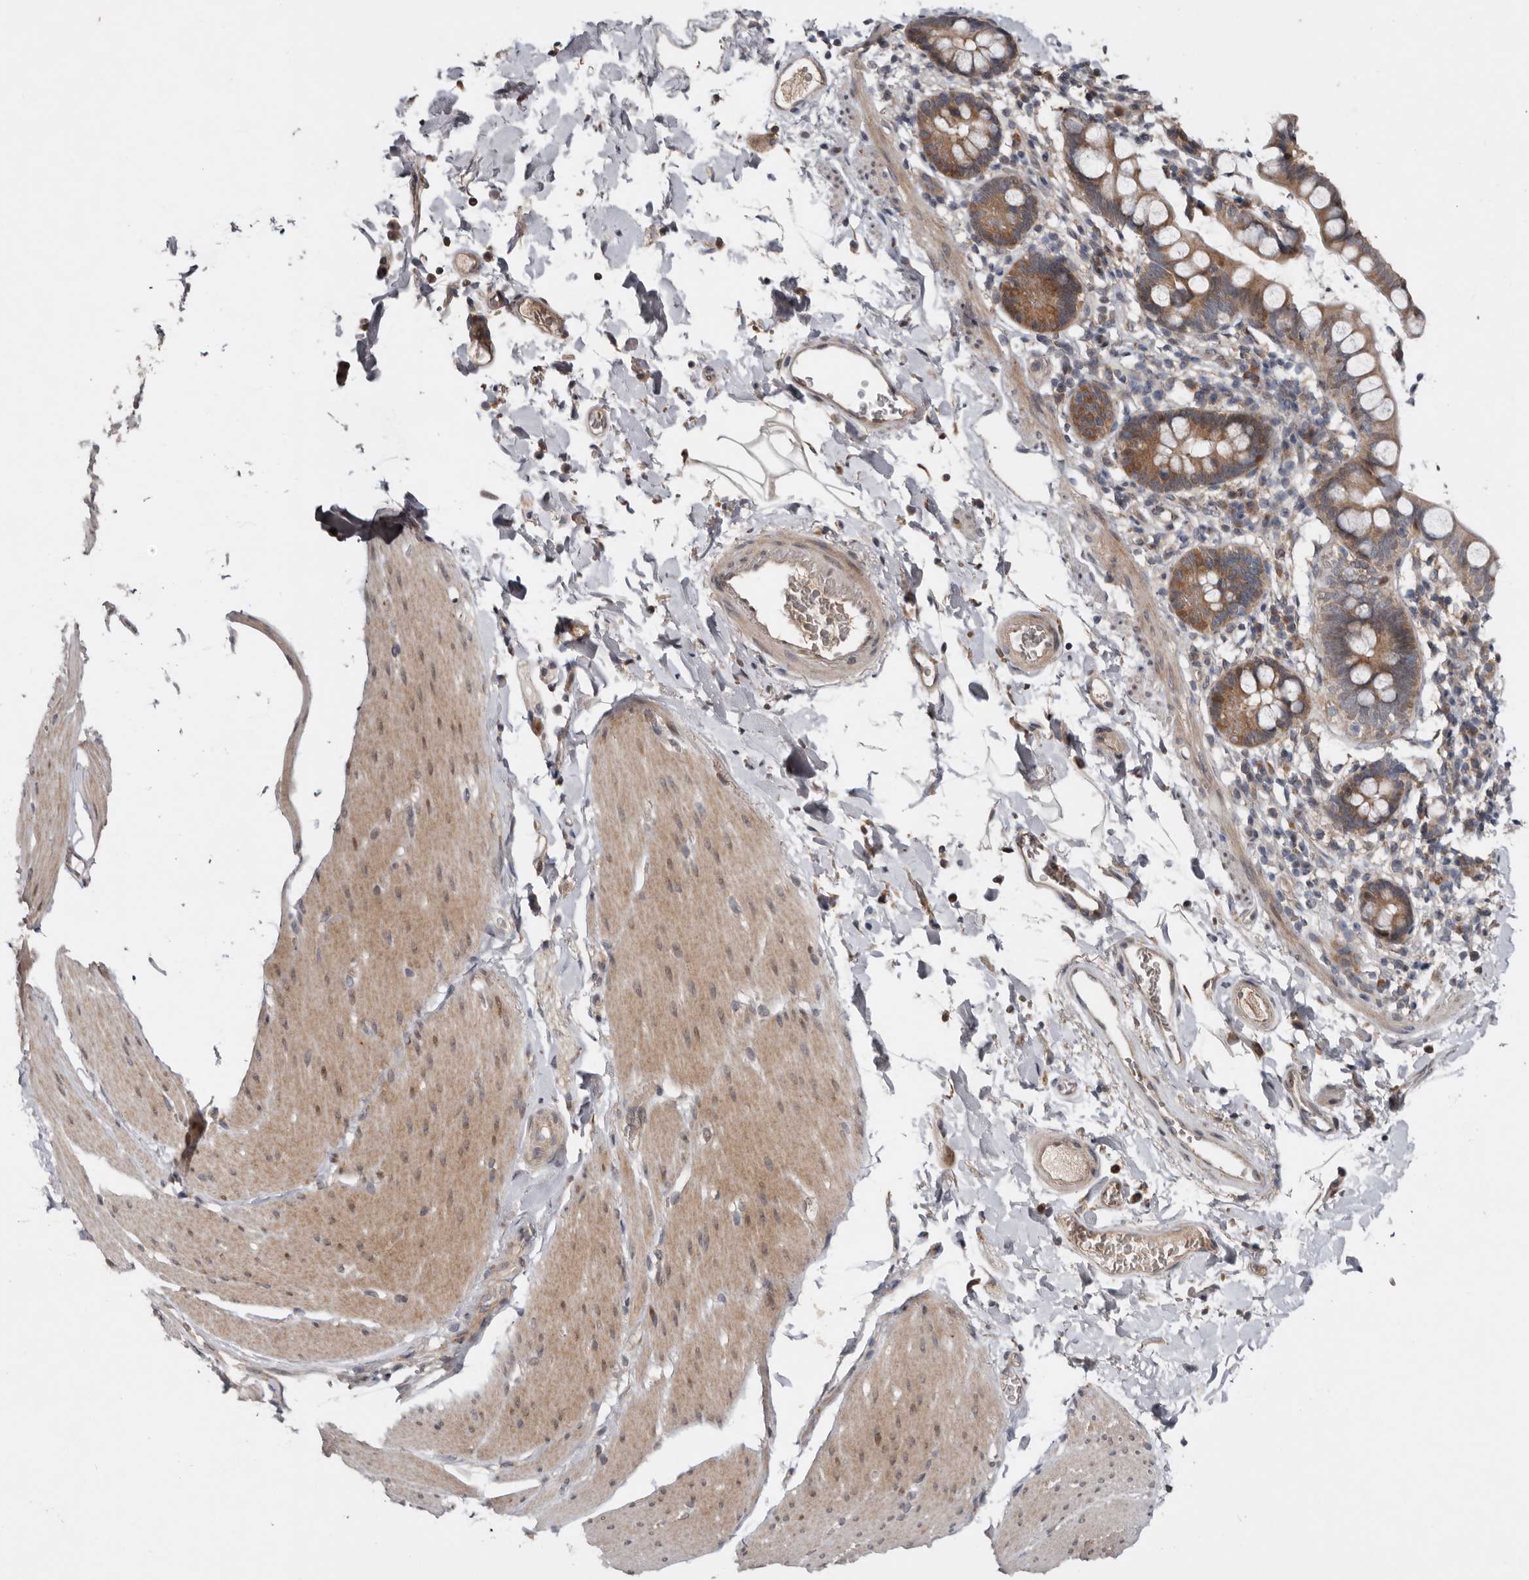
{"staining": {"intensity": "weak", "quantity": "25%-75%", "location": "cytoplasmic/membranous,nuclear"}, "tissue": "smooth muscle", "cell_type": "Smooth muscle cells", "image_type": "normal", "snomed": [{"axis": "morphology", "description": "Normal tissue, NOS"}, {"axis": "topography", "description": "Smooth muscle"}, {"axis": "topography", "description": "Small intestine"}], "caption": "A brown stain highlights weak cytoplasmic/membranous,nuclear expression of a protein in smooth muscle cells of normal human smooth muscle. Nuclei are stained in blue.", "gene": "CHML", "patient": {"sex": "female", "age": 84}}